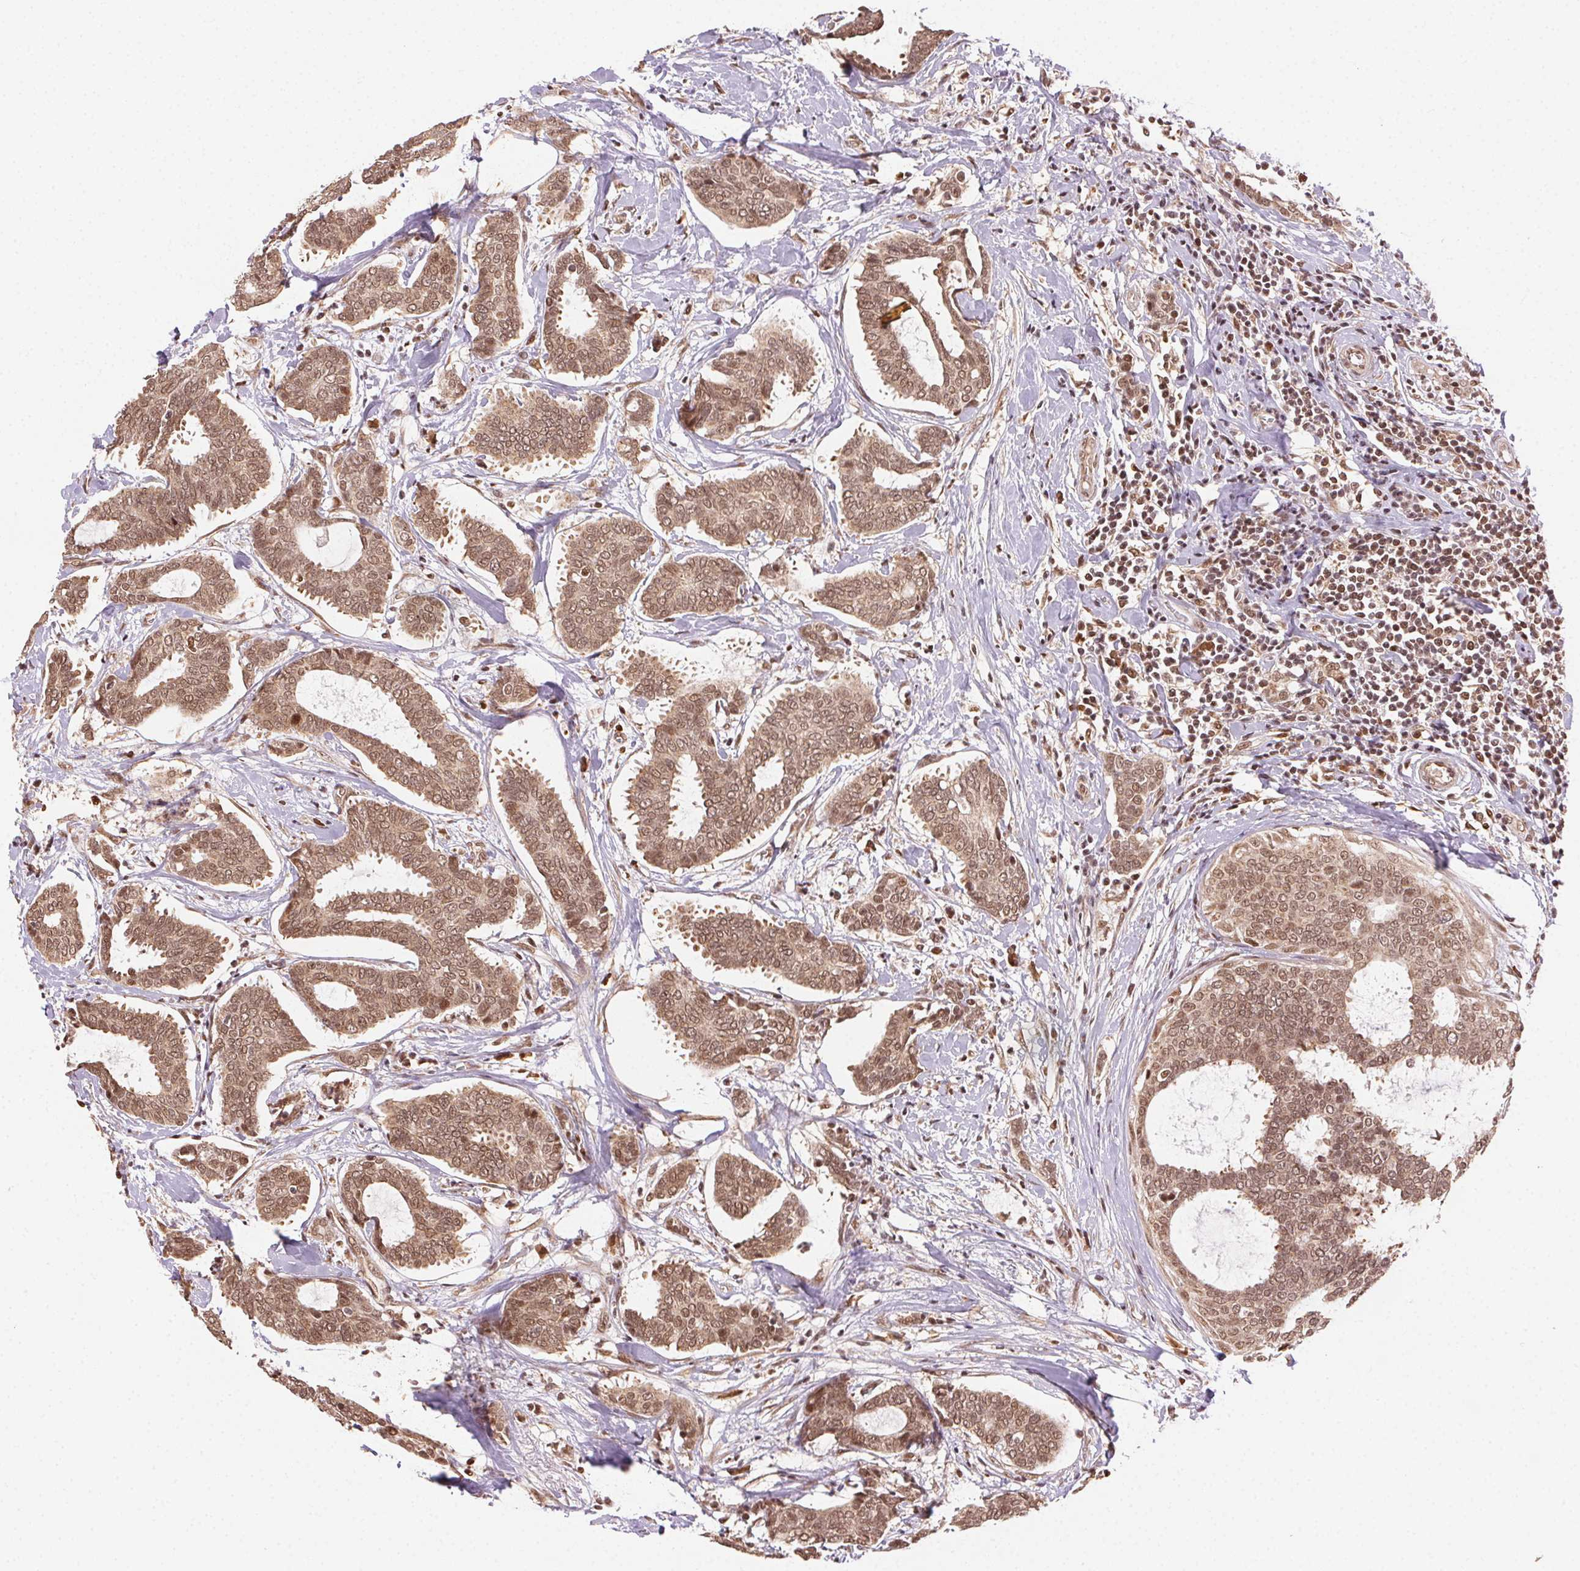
{"staining": {"intensity": "moderate", "quantity": ">75%", "location": "cytoplasmic/membranous,nuclear"}, "tissue": "breast cancer", "cell_type": "Tumor cells", "image_type": "cancer", "snomed": [{"axis": "morphology", "description": "Intraductal carcinoma, in situ"}, {"axis": "morphology", "description": "Duct carcinoma"}, {"axis": "morphology", "description": "Lobular carcinoma, in situ"}, {"axis": "topography", "description": "Breast"}], "caption": "Breast cancer stained for a protein (brown) shows moderate cytoplasmic/membranous and nuclear positive positivity in approximately >75% of tumor cells.", "gene": "TREML4", "patient": {"sex": "female", "age": 44}}